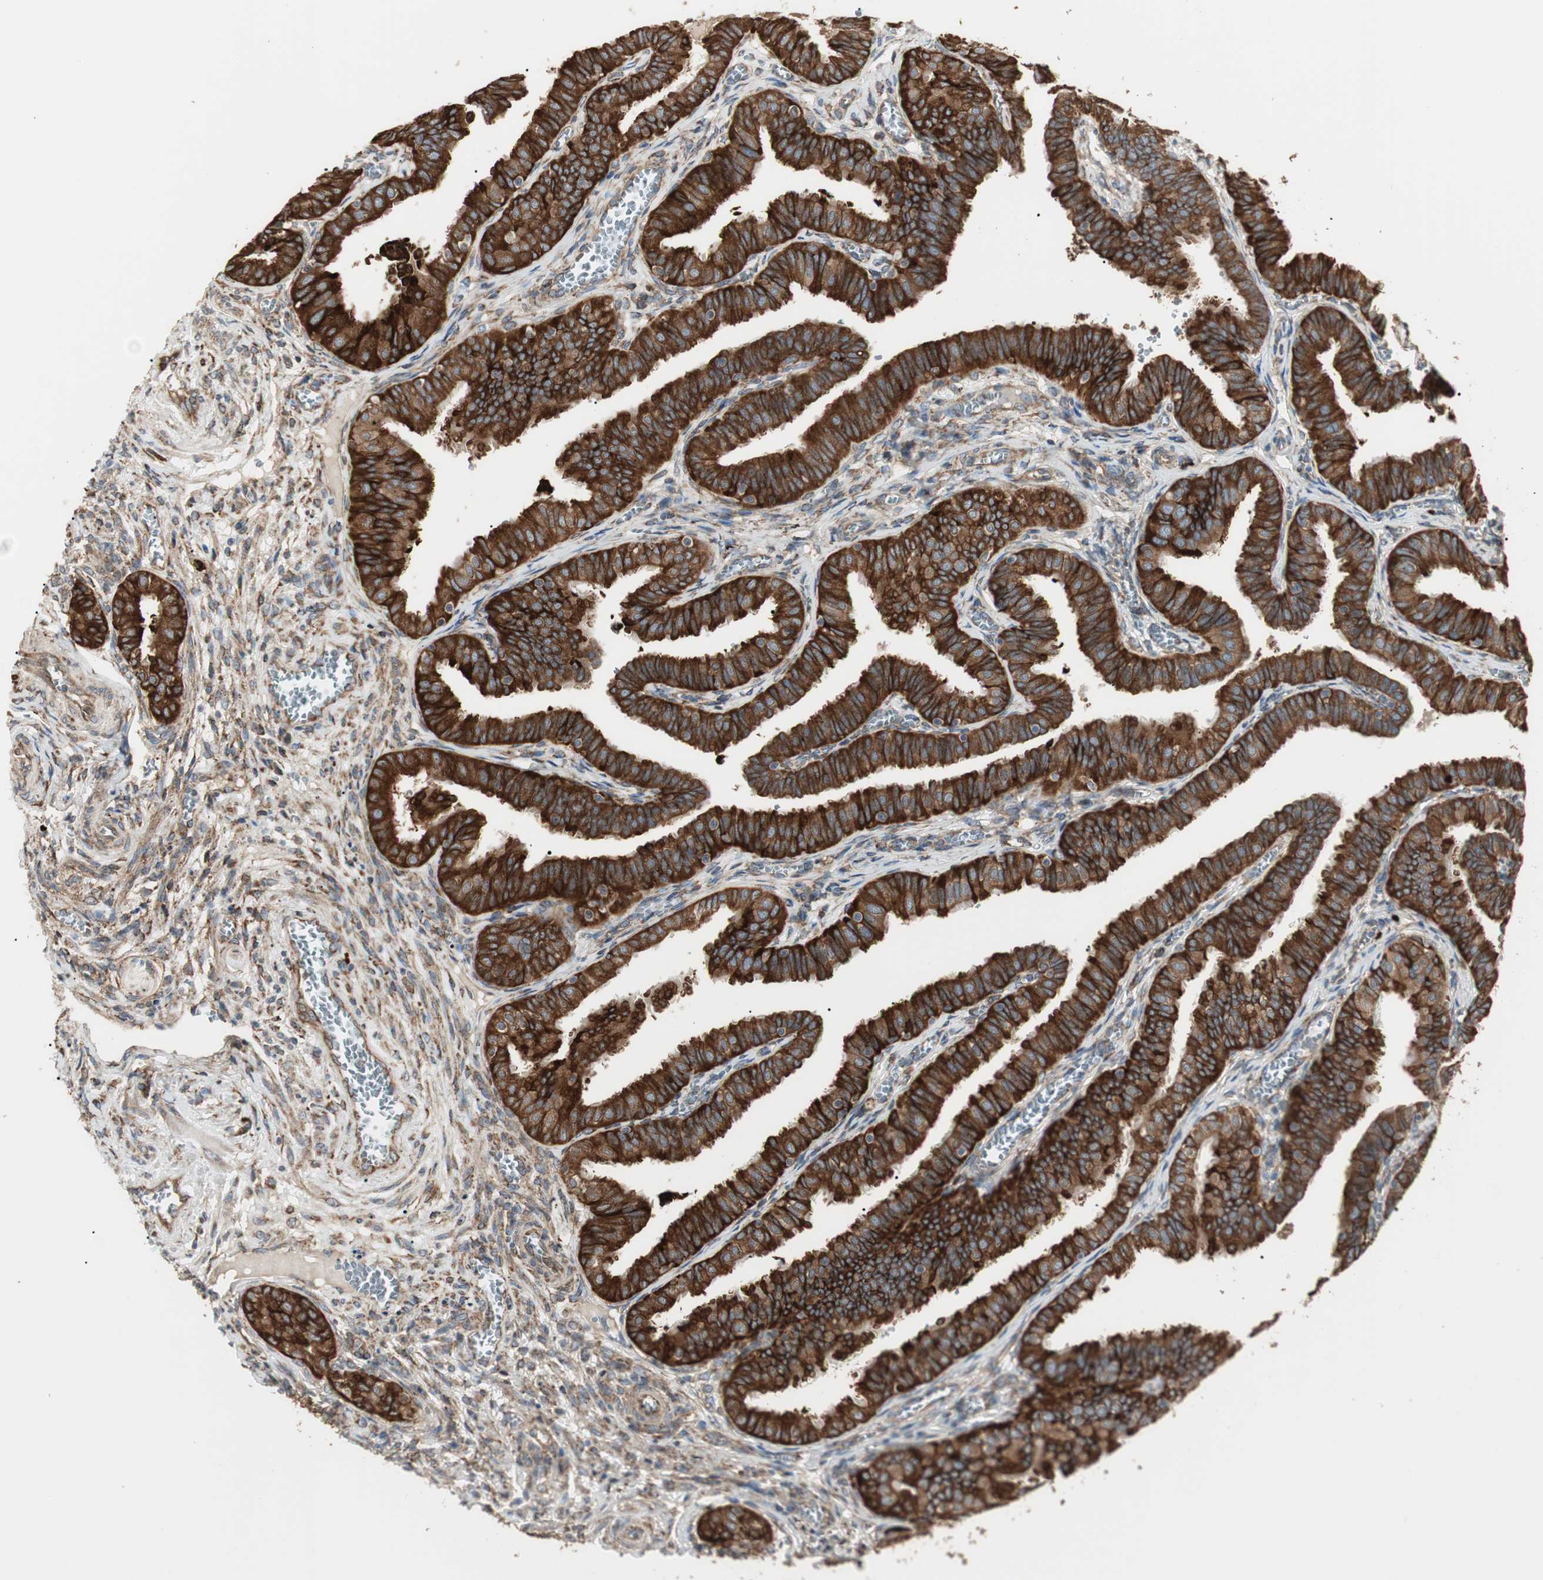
{"staining": {"intensity": "strong", "quantity": ">75%", "location": "cytoplasmic/membranous"}, "tissue": "fallopian tube", "cell_type": "Glandular cells", "image_type": "normal", "snomed": [{"axis": "morphology", "description": "Normal tissue, NOS"}, {"axis": "topography", "description": "Fallopian tube"}], "caption": "A brown stain shows strong cytoplasmic/membranous expression of a protein in glandular cells of unremarkable fallopian tube. (DAB (3,3'-diaminobenzidine) IHC with brightfield microscopy, high magnification).", "gene": "HSP90B1", "patient": {"sex": "female", "age": 46}}